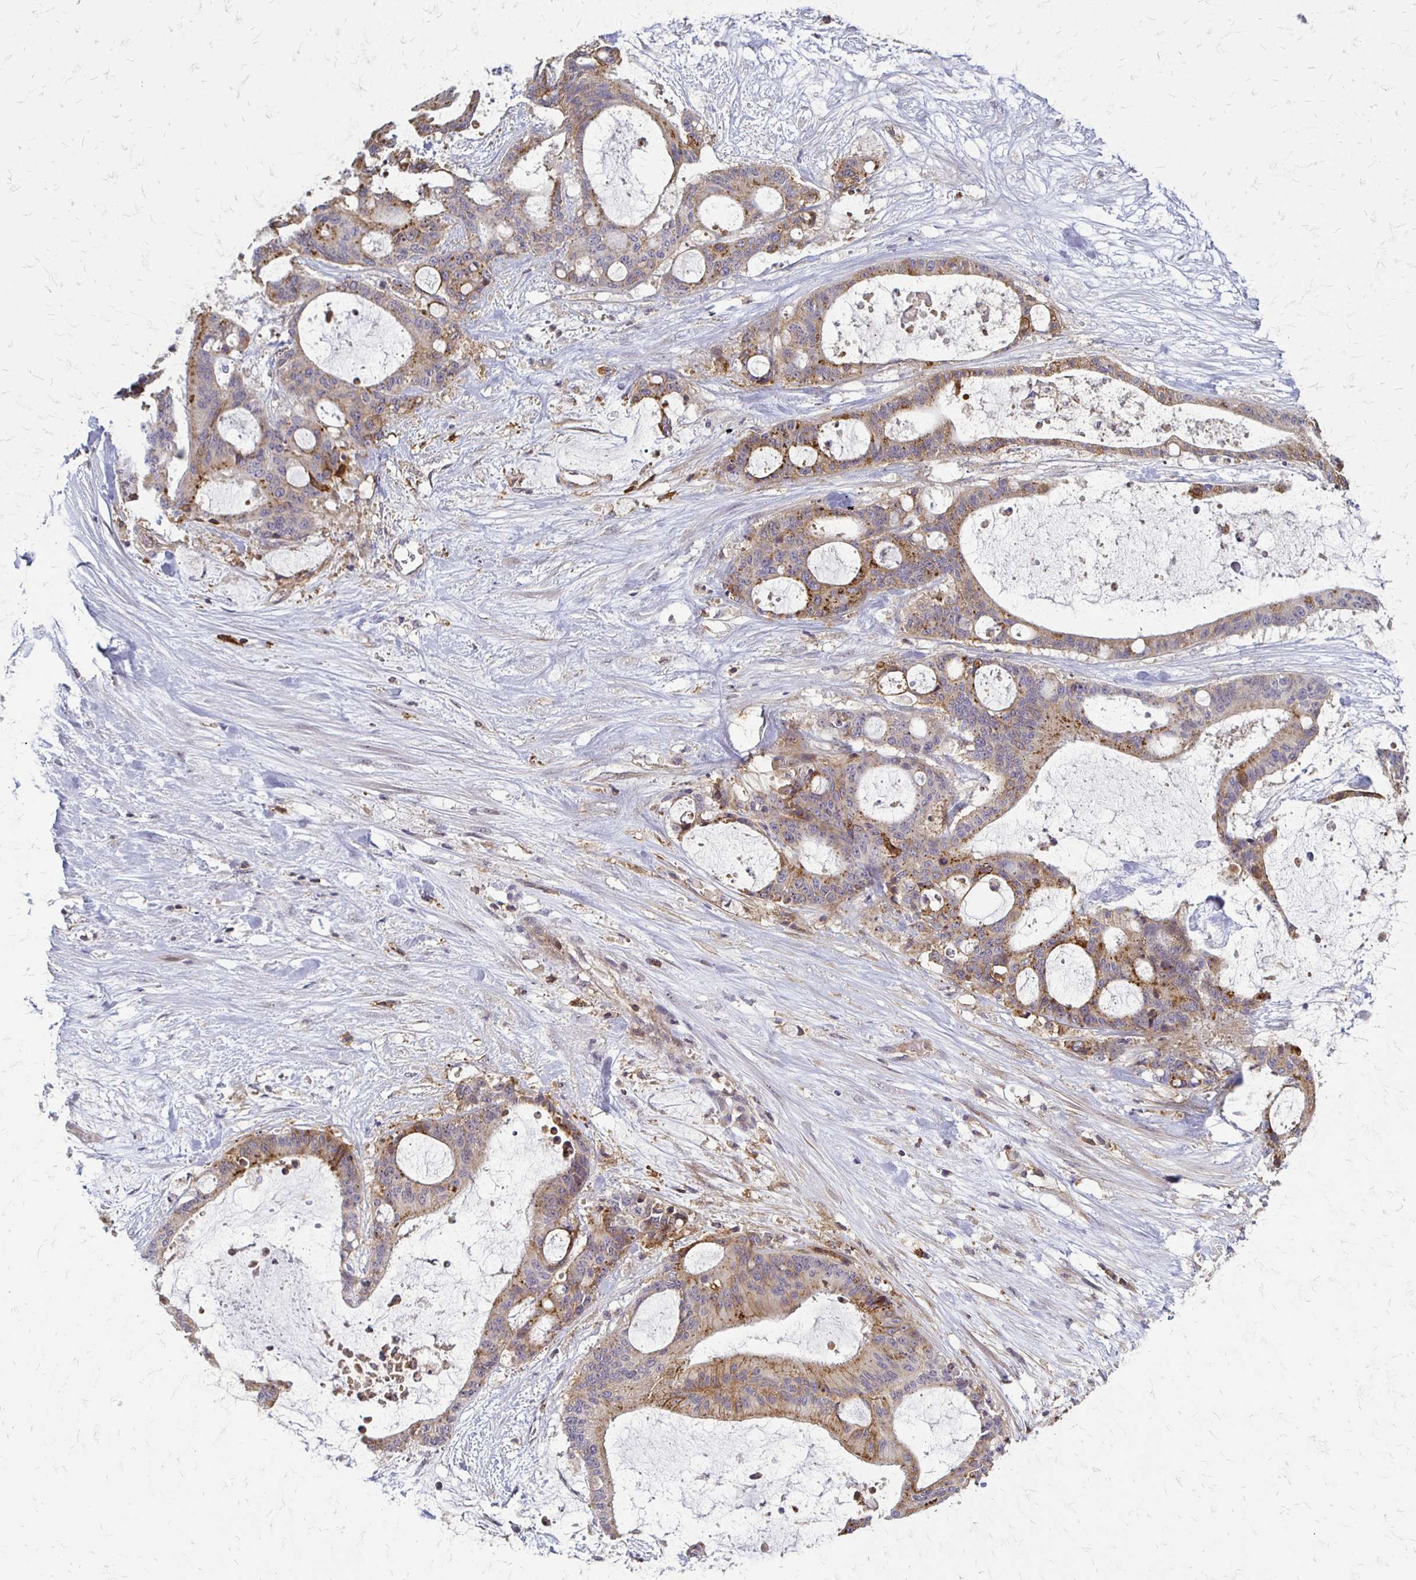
{"staining": {"intensity": "moderate", "quantity": ">75%", "location": "cytoplasmic/membranous"}, "tissue": "liver cancer", "cell_type": "Tumor cells", "image_type": "cancer", "snomed": [{"axis": "morphology", "description": "Normal tissue, NOS"}, {"axis": "morphology", "description": "Cholangiocarcinoma"}, {"axis": "topography", "description": "Liver"}, {"axis": "topography", "description": "Peripheral nerve tissue"}], "caption": "Liver cholangiocarcinoma was stained to show a protein in brown. There is medium levels of moderate cytoplasmic/membranous positivity in about >75% of tumor cells.", "gene": "SLC9A9", "patient": {"sex": "female", "age": 73}}